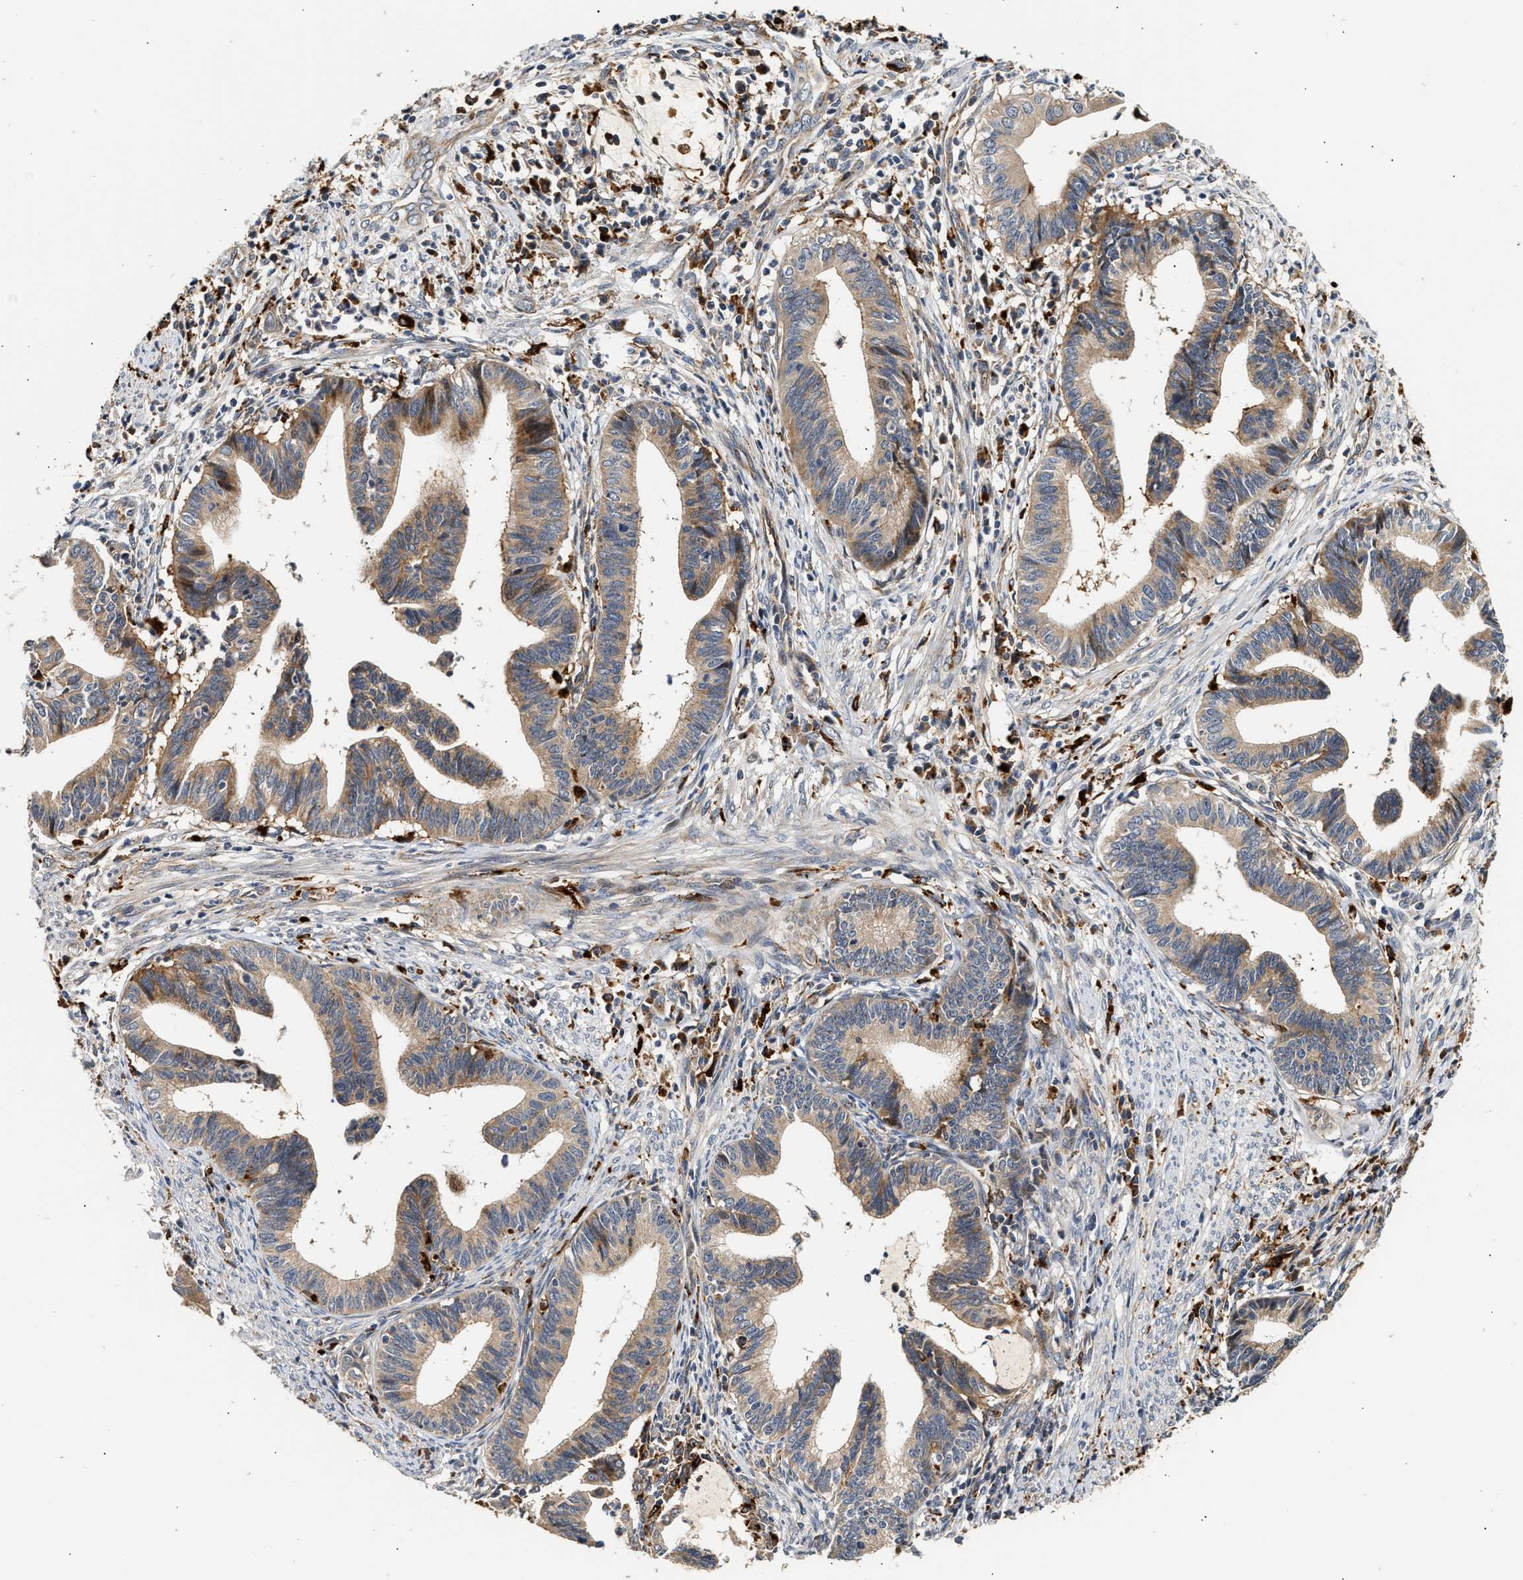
{"staining": {"intensity": "weak", "quantity": ">75%", "location": "cytoplasmic/membranous"}, "tissue": "cervical cancer", "cell_type": "Tumor cells", "image_type": "cancer", "snomed": [{"axis": "morphology", "description": "Adenocarcinoma, NOS"}, {"axis": "topography", "description": "Cervix"}], "caption": "Protein expression by immunohistochemistry demonstrates weak cytoplasmic/membranous staining in about >75% of tumor cells in adenocarcinoma (cervical).", "gene": "PLD3", "patient": {"sex": "female", "age": 36}}